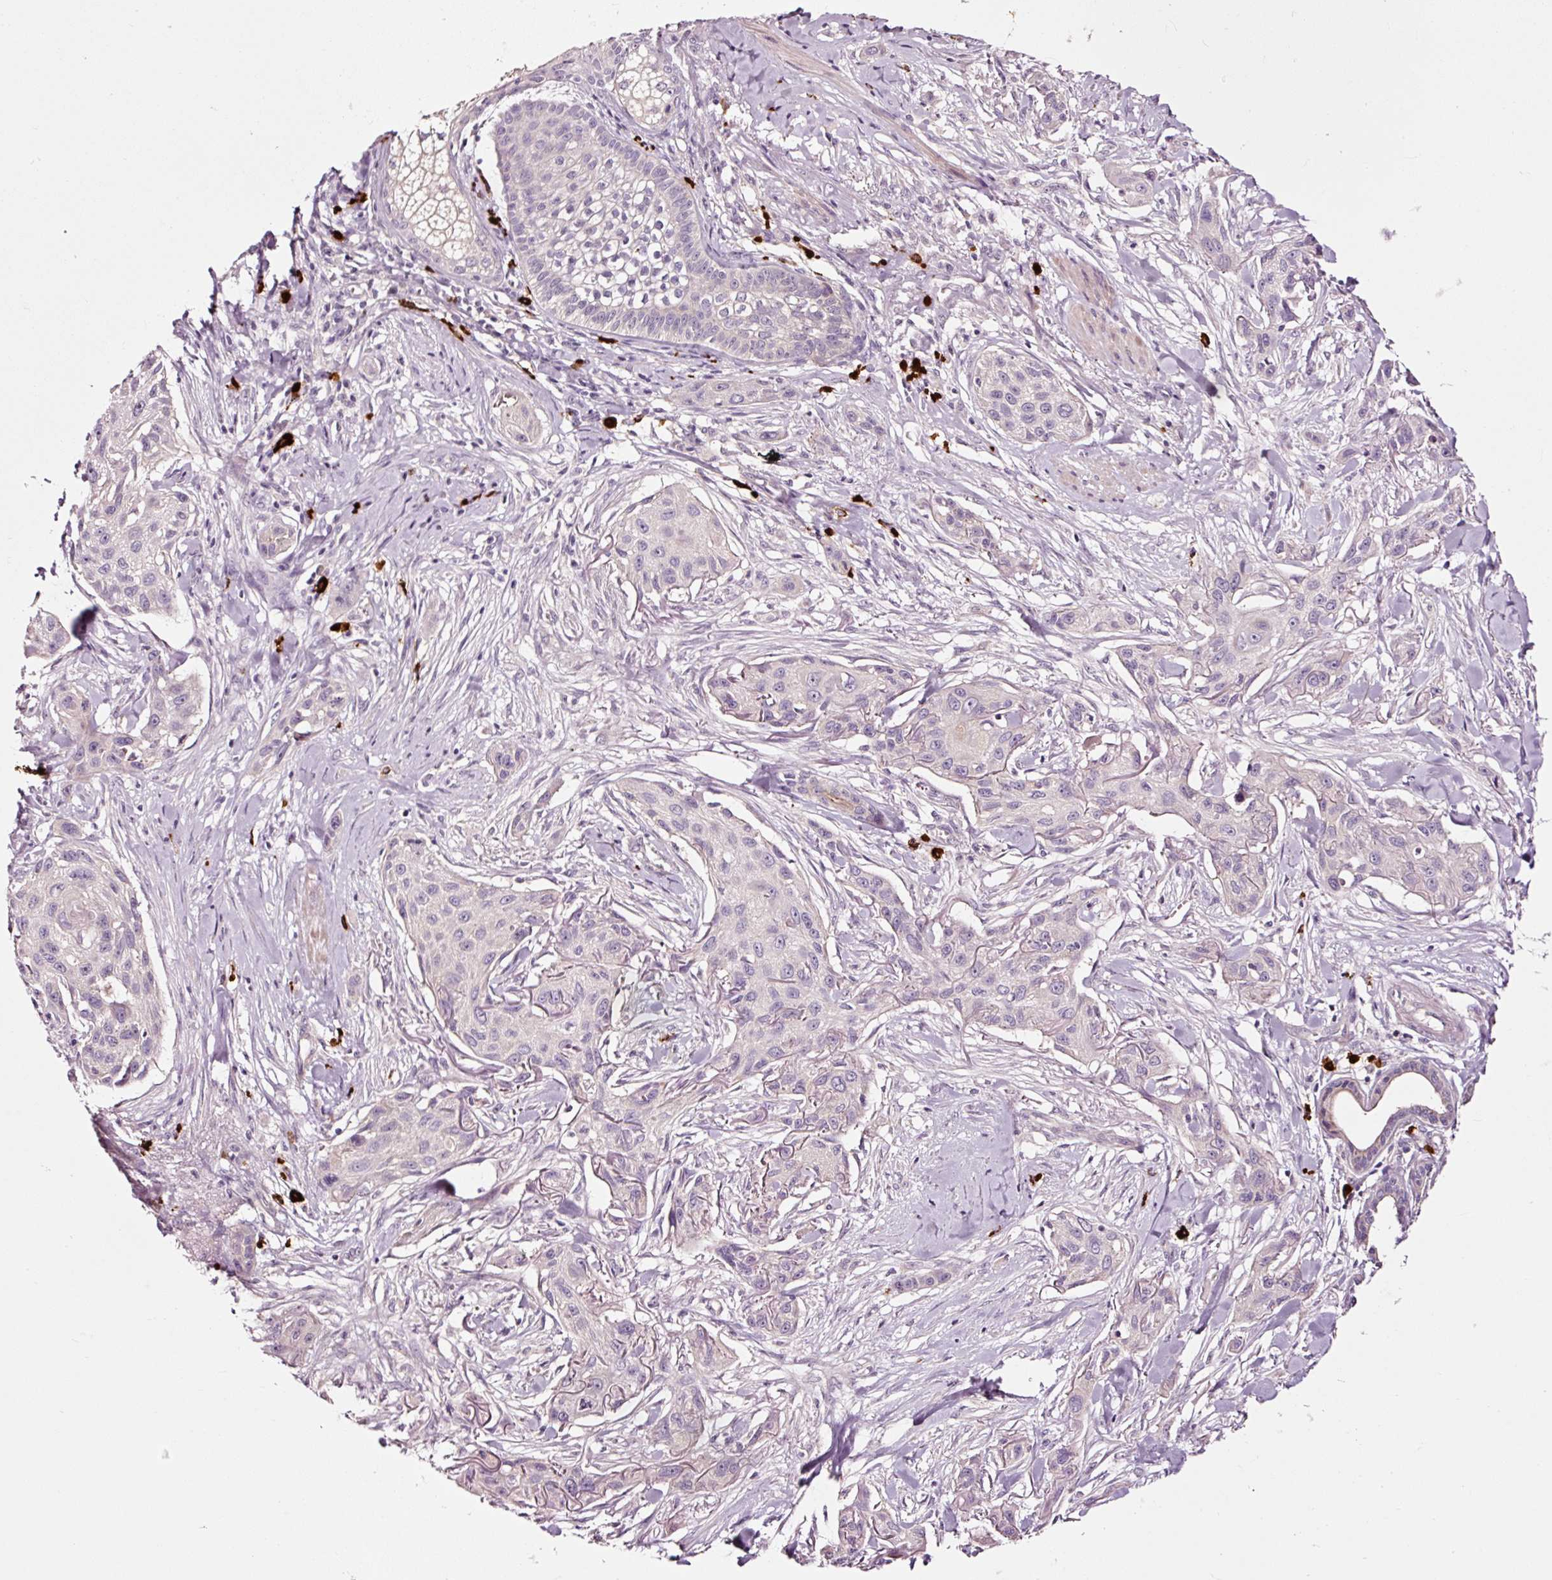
{"staining": {"intensity": "negative", "quantity": "none", "location": "none"}, "tissue": "skin cancer", "cell_type": "Tumor cells", "image_type": "cancer", "snomed": [{"axis": "morphology", "description": "Squamous cell carcinoma, NOS"}, {"axis": "topography", "description": "Skin"}], "caption": "The immunohistochemistry image has no significant positivity in tumor cells of skin cancer (squamous cell carcinoma) tissue.", "gene": "UTP14A", "patient": {"sex": "male", "age": 63}}